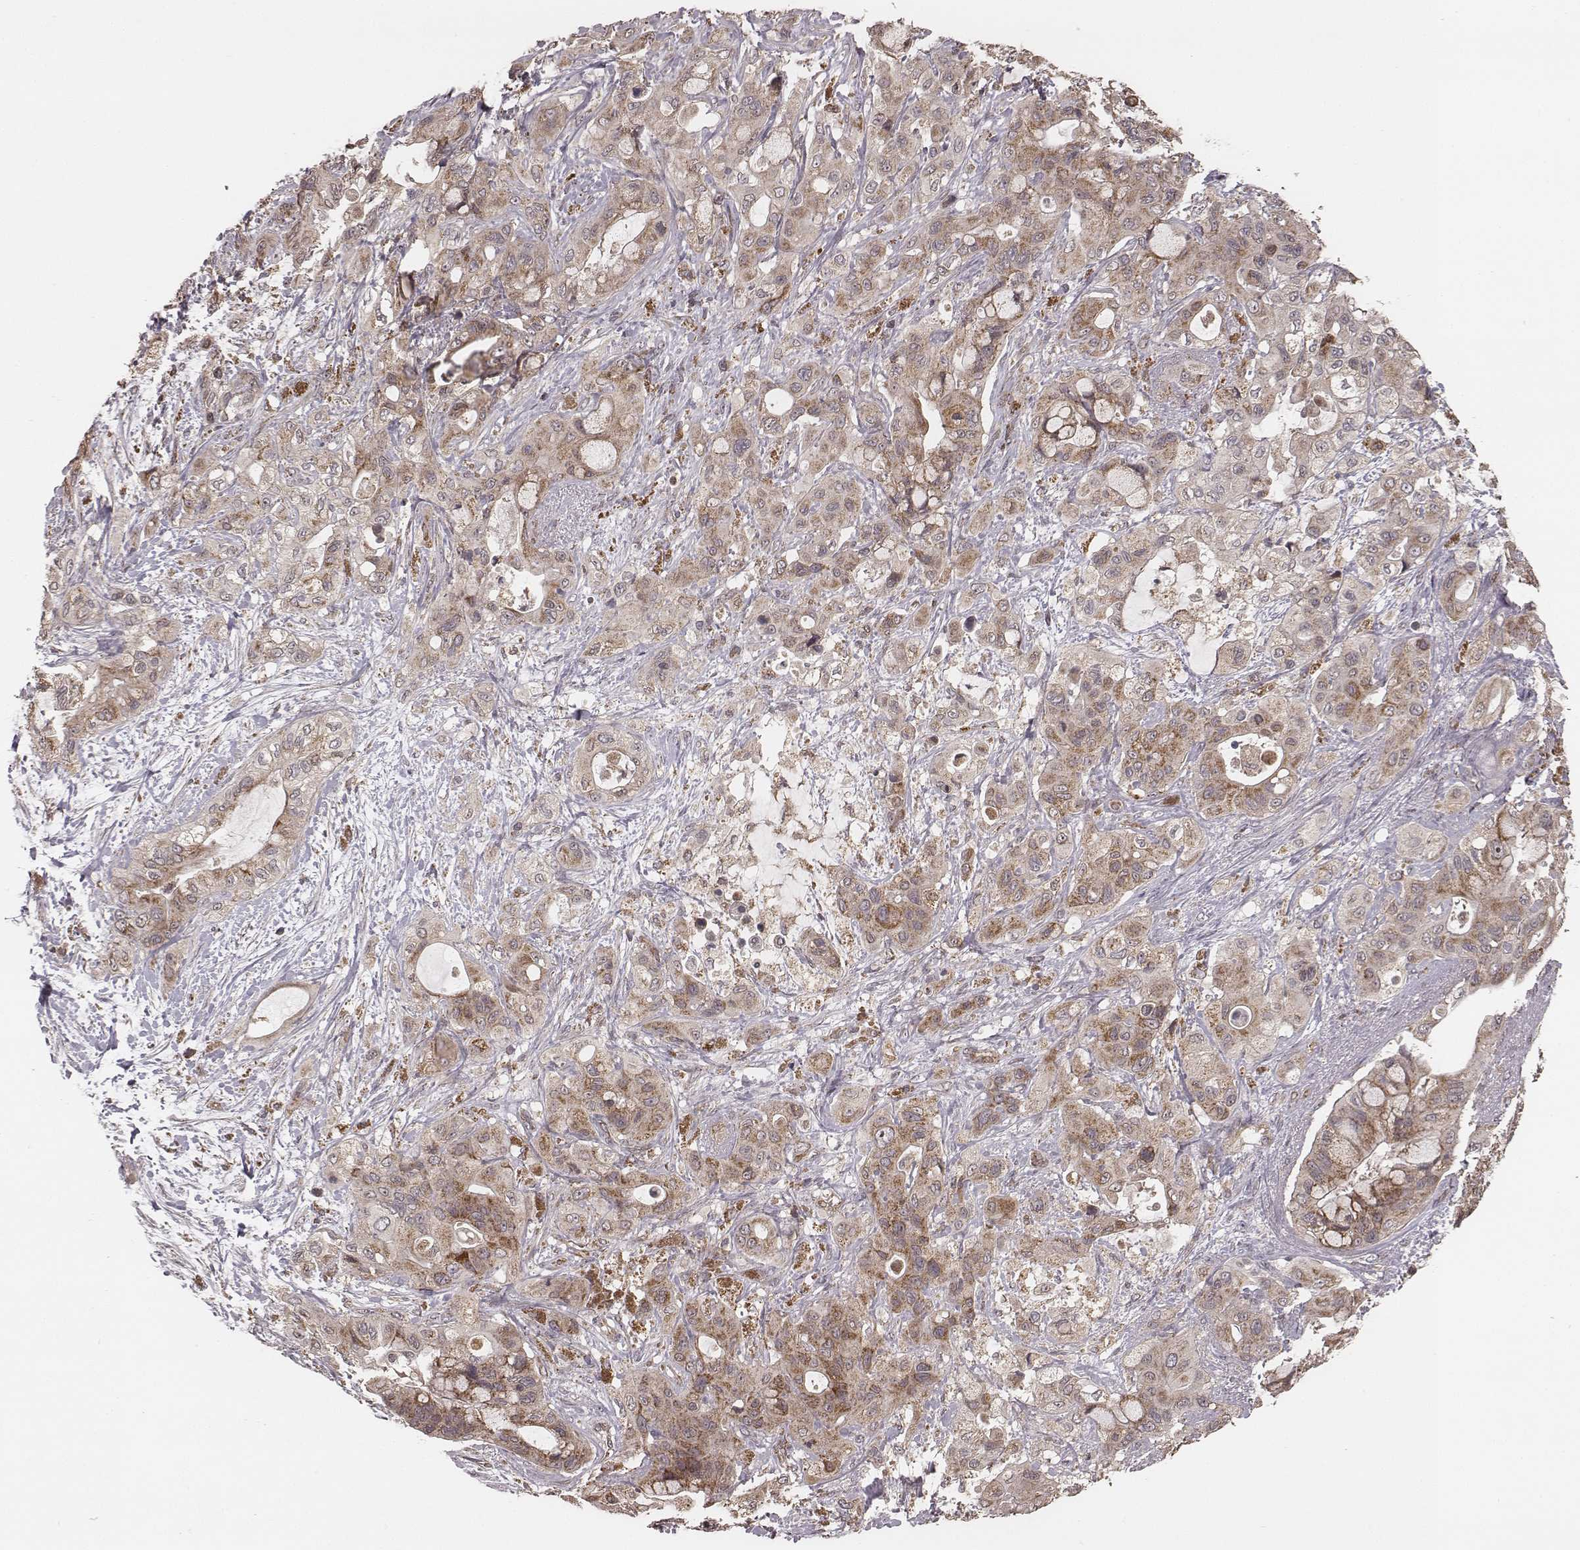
{"staining": {"intensity": "moderate", "quantity": ">75%", "location": "cytoplasmic/membranous"}, "tissue": "pancreatic cancer", "cell_type": "Tumor cells", "image_type": "cancer", "snomed": [{"axis": "morphology", "description": "Adenocarcinoma, NOS"}, {"axis": "topography", "description": "Pancreas"}], "caption": "An image of adenocarcinoma (pancreatic) stained for a protein exhibits moderate cytoplasmic/membranous brown staining in tumor cells.", "gene": "ZDHHC21", "patient": {"sex": "male", "age": 71}}